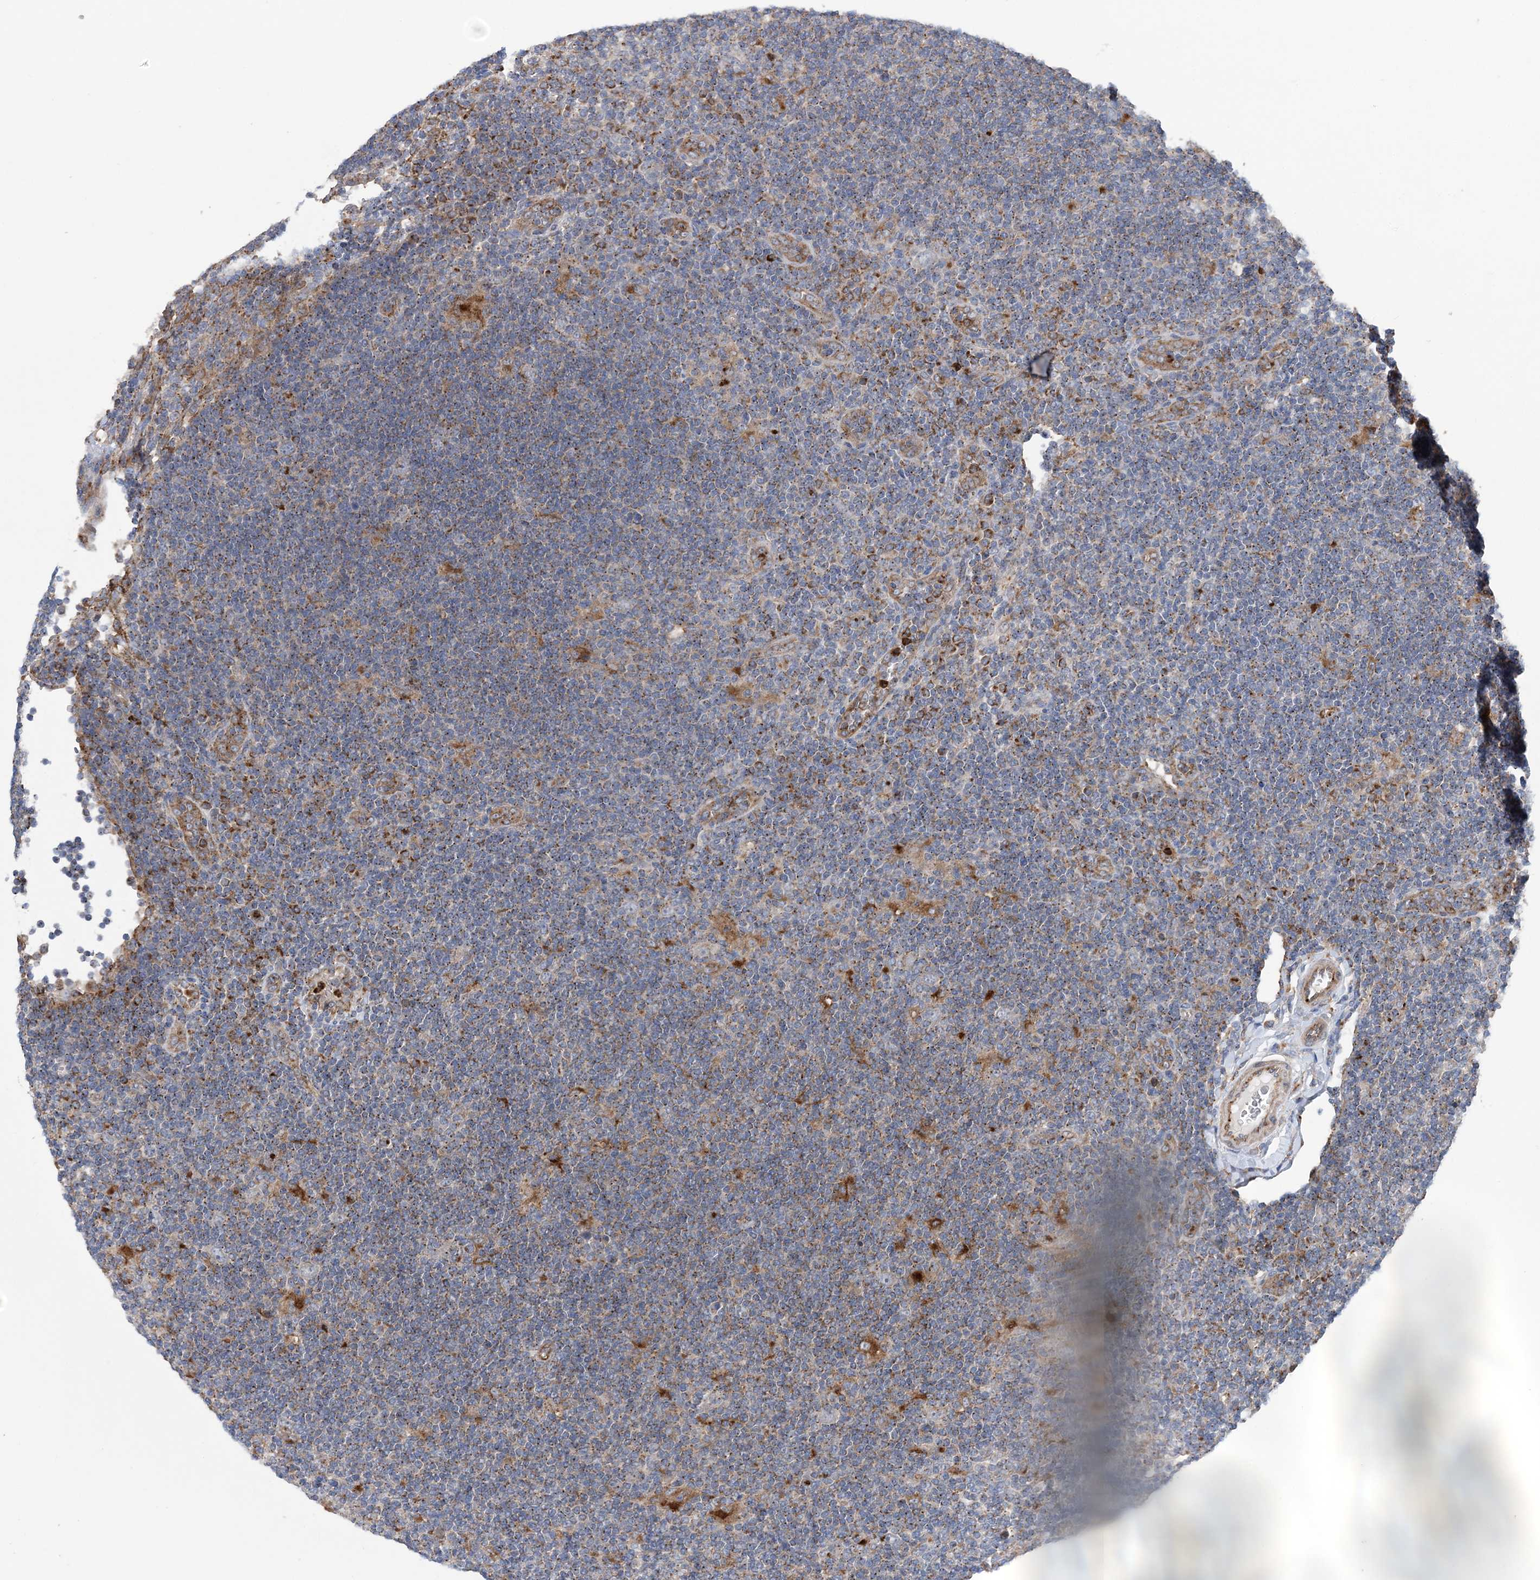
{"staining": {"intensity": "negative", "quantity": "none", "location": "none"}, "tissue": "lymphoma", "cell_type": "Tumor cells", "image_type": "cancer", "snomed": [{"axis": "morphology", "description": "Hodgkin's disease, NOS"}, {"axis": "topography", "description": "Lymph node"}], "caption": "This photomicrograph is of lymphoma stained with immunohistochemistry to label a protein in brown with the nuclei are counter-stained blue. There is no staining in tumor cells.", "gene": "PTTG1IP", "patient": {"sex": "female", "age": 57}}